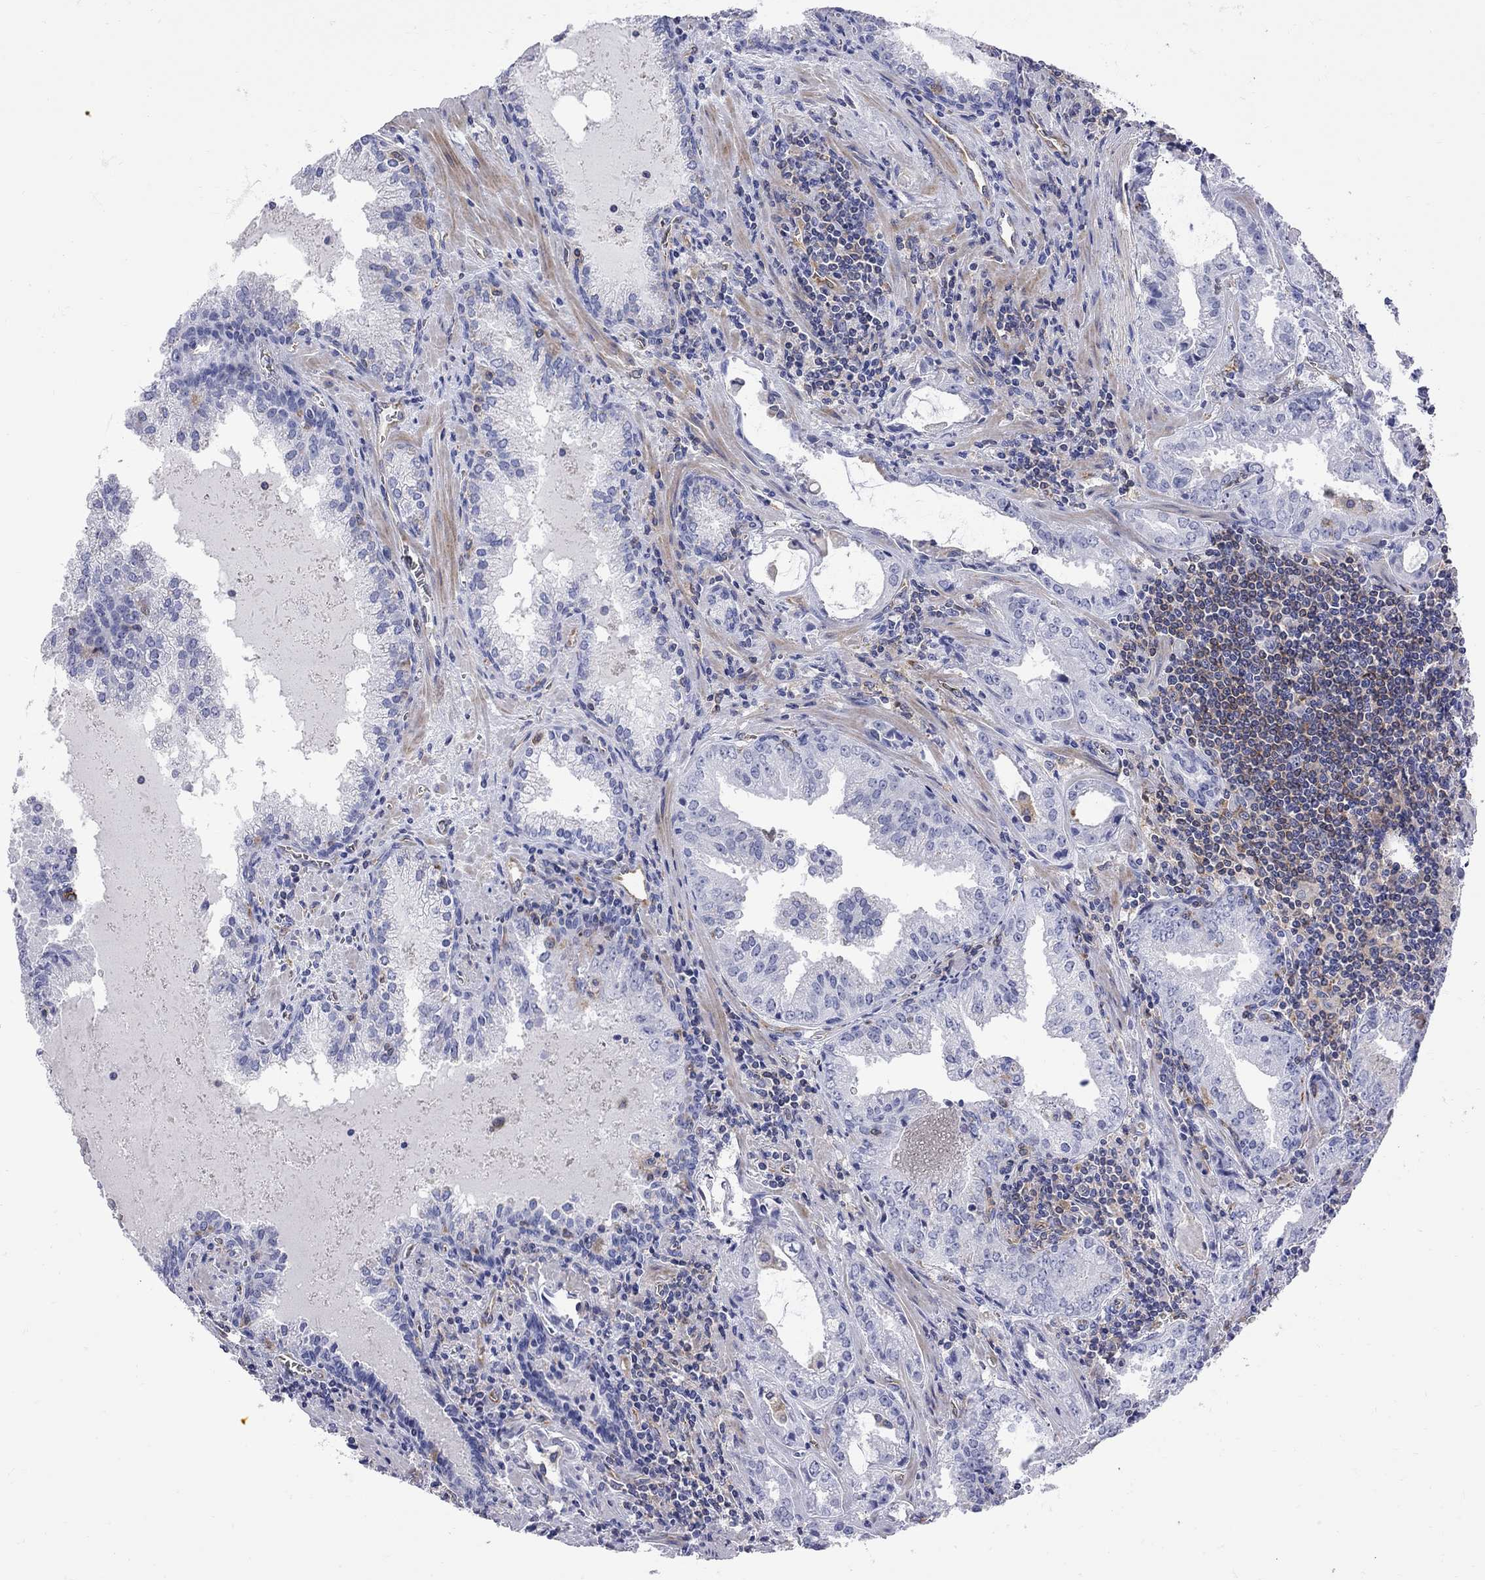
{"staining": {"intensity": "negative", "quantity": "none", "location": "none"}, "tissue": "prostate cancer", "cell_type": "Tumor cells", "image_type": "cancer", "snomed": [{"axis": "morphology", "description": "Adenocarcinoma, High grade"}, {"axis": "topography", "description": "Prostate"}], "caption": "The histopathology image displays no staining of tumor cells in high-grade adenocarcinoma (prostate).", "gene": "ABI3", "patient": {"sex": "male", "age": 68}}